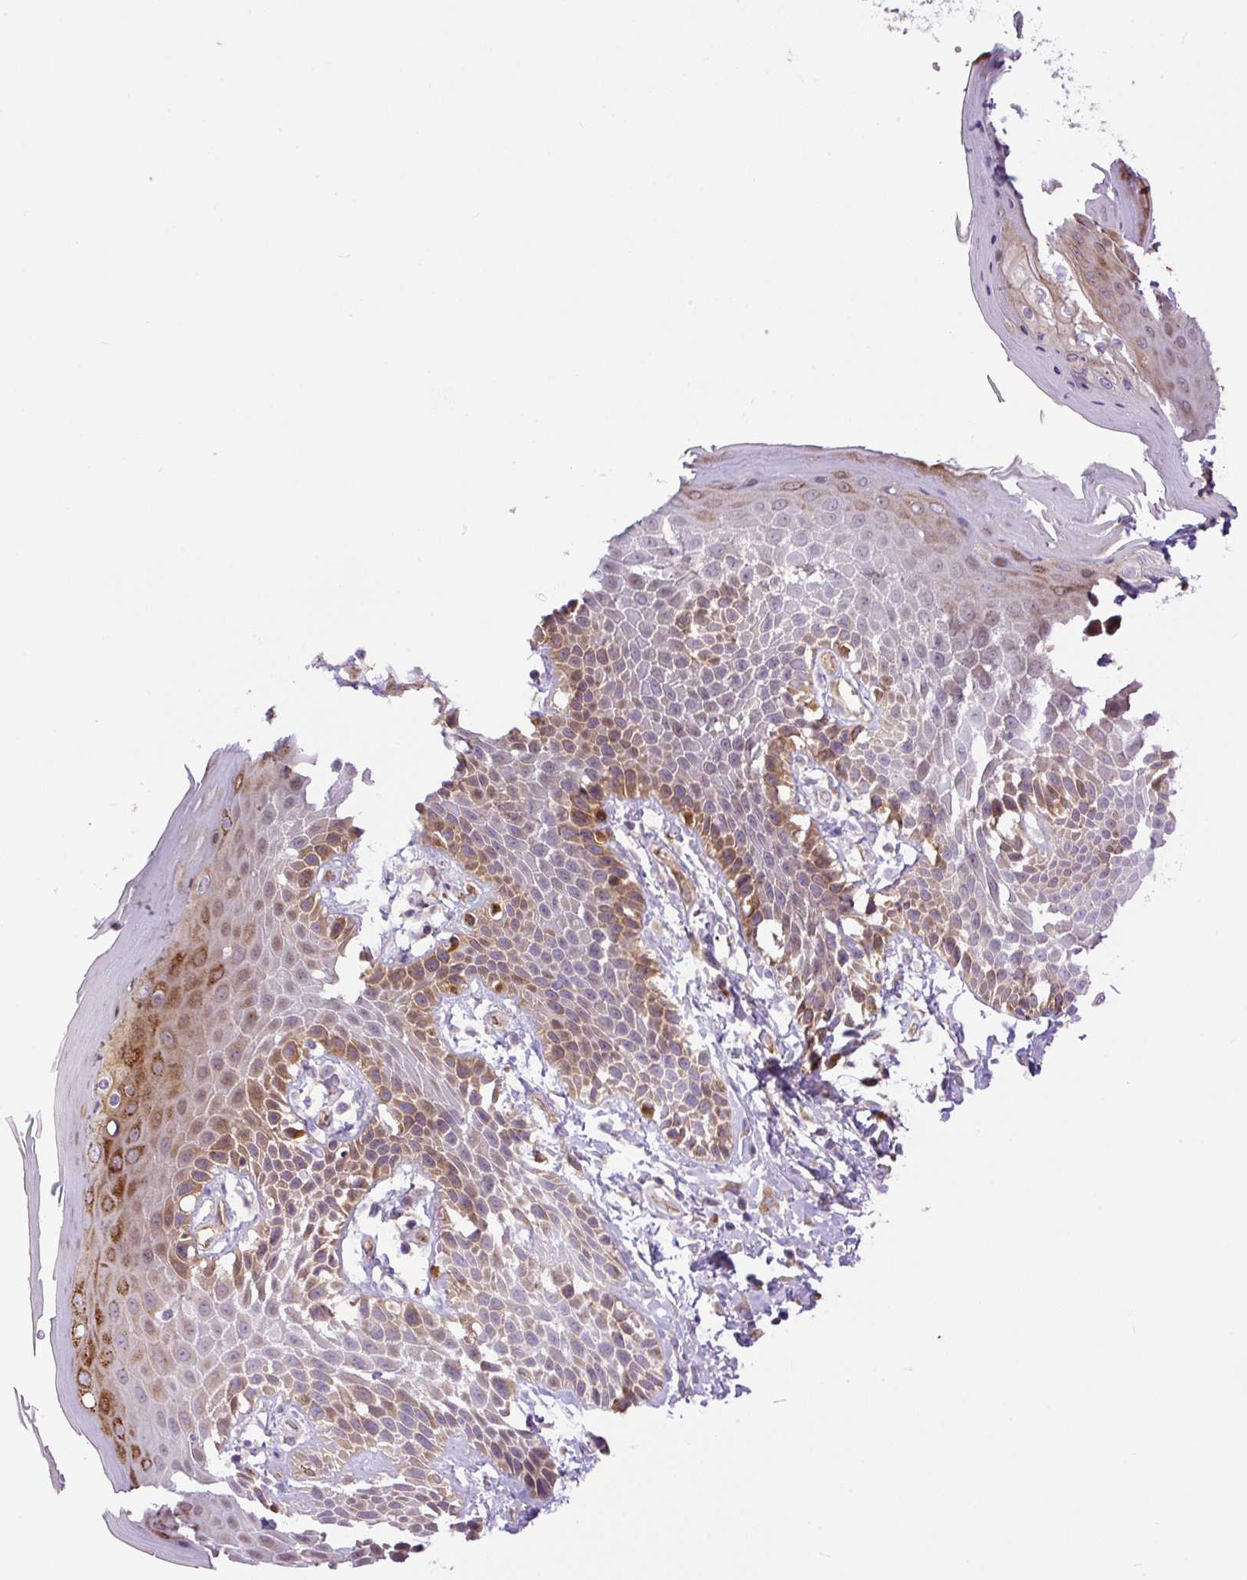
{"staining": {"intensity": "strong", "quantity": "<25%", "location": "cytoplasmic/membranous"}, "tissue": "skin", "cell_type": "Epidermal cells", "image_type": "normal", "snomed": [{"axis": "morphology", "description": "Normal tissue, NOS"}, {"axis": "topography", "description": "Peripheral nerve tissue"}], "caption": "Strong cytoplasmic/membranous staining for a protein is present in approximately <25% of epidermal cells of normal skin using immunohistochemistry (IHC).", "gene": "PPME1", "patient": {"sex": "male", "age": 51}}